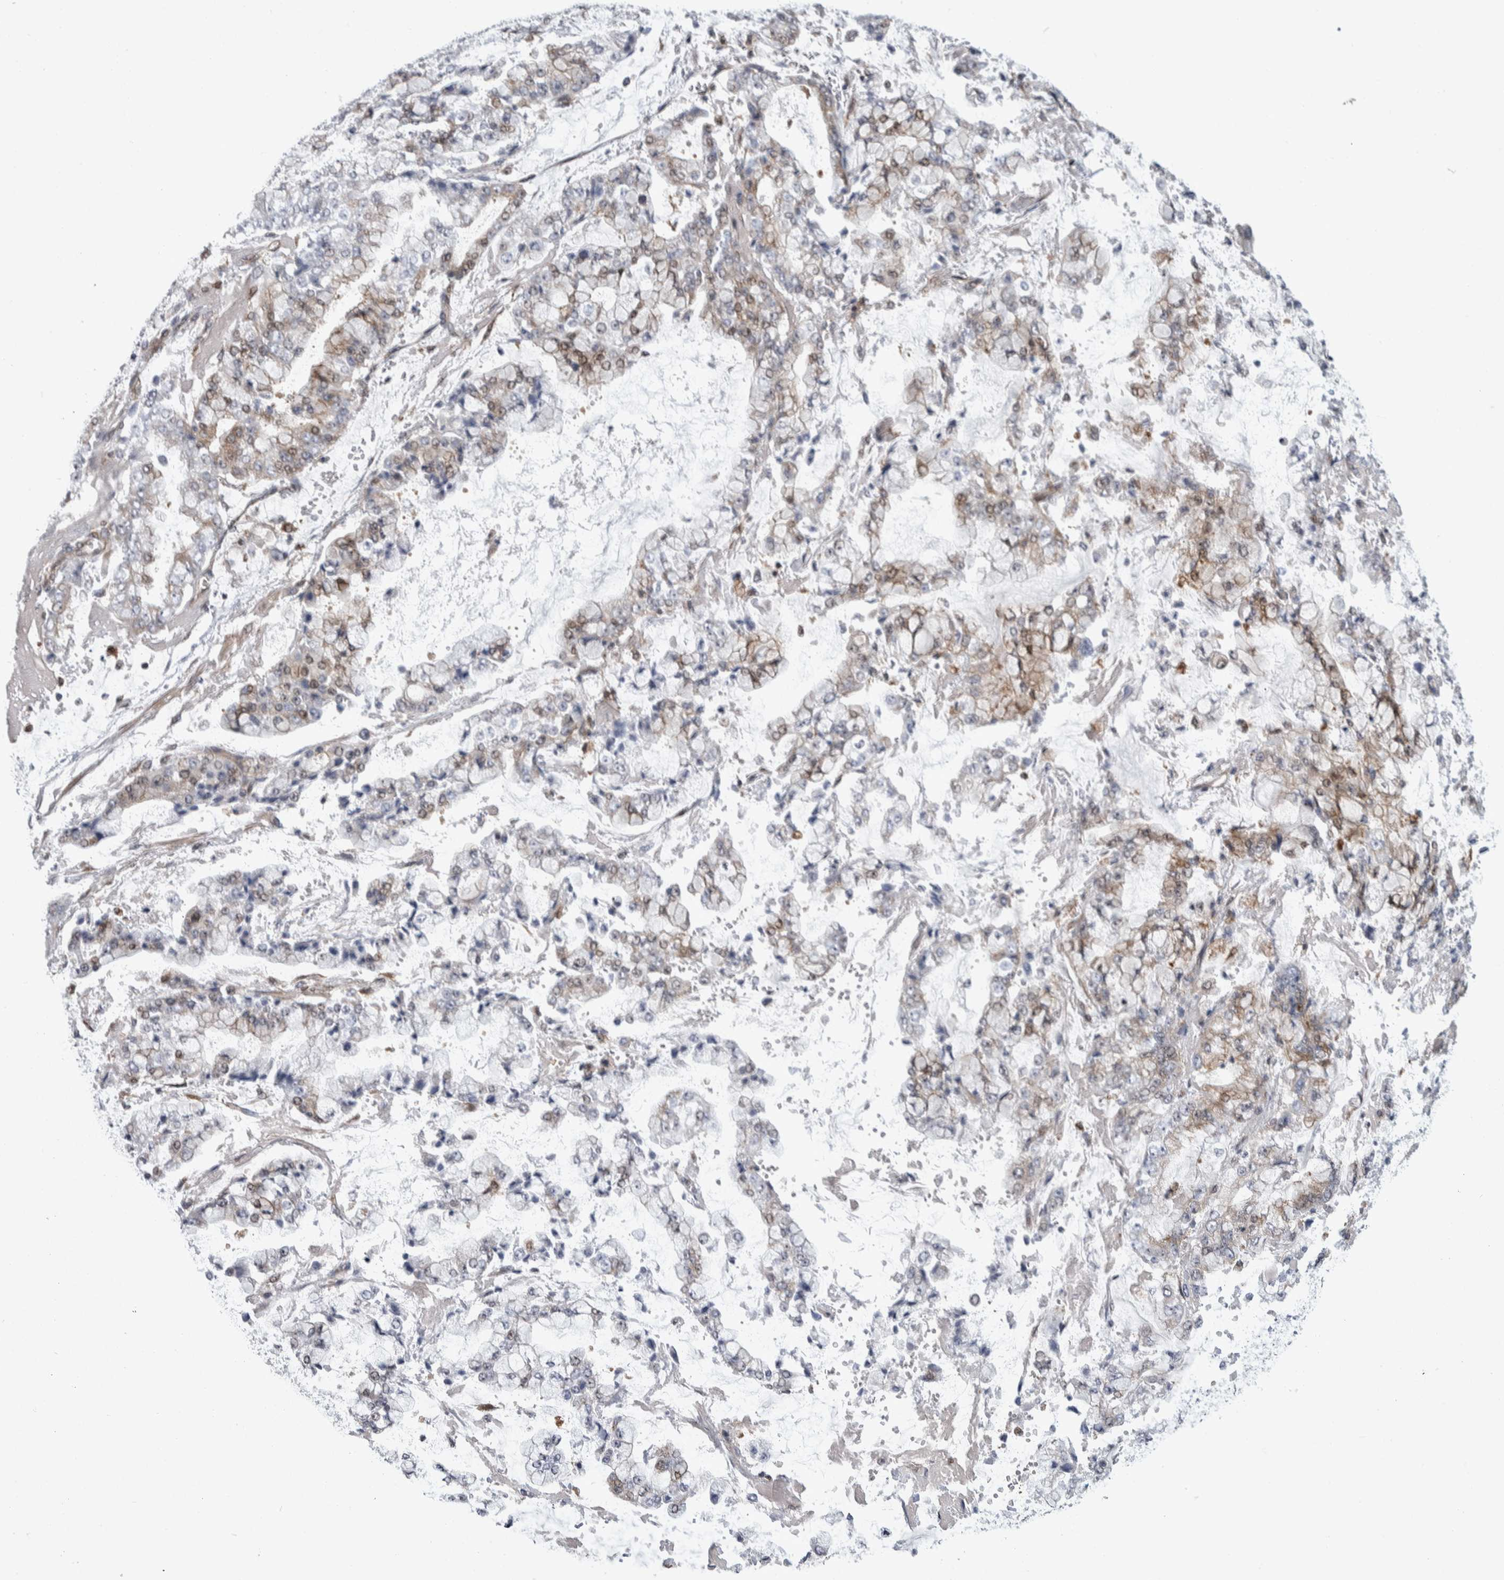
{"staining": {"intensity": "weak", "quantity": "25%-75%", "location": "cytoplasmic/membranous,nuclear"}, "tissue": "stomach cancer", "cell_type": "Tumor cells", "image_type": "cancer", "snomed": [{"axis": "morphology", "description": "Adenocarcinoma, NOS"}, {"axis": "topography", "description": "Stomach"}], "caption": "Weak cytoplasmic/membranous and nuclear positivity for a protein is identified in about 25%-75% of tumor cells of stomach adenocarcinoma using immunohistochemistry.", "gene": "PTPA", "patient": {"sex": "male", "age": 76}}